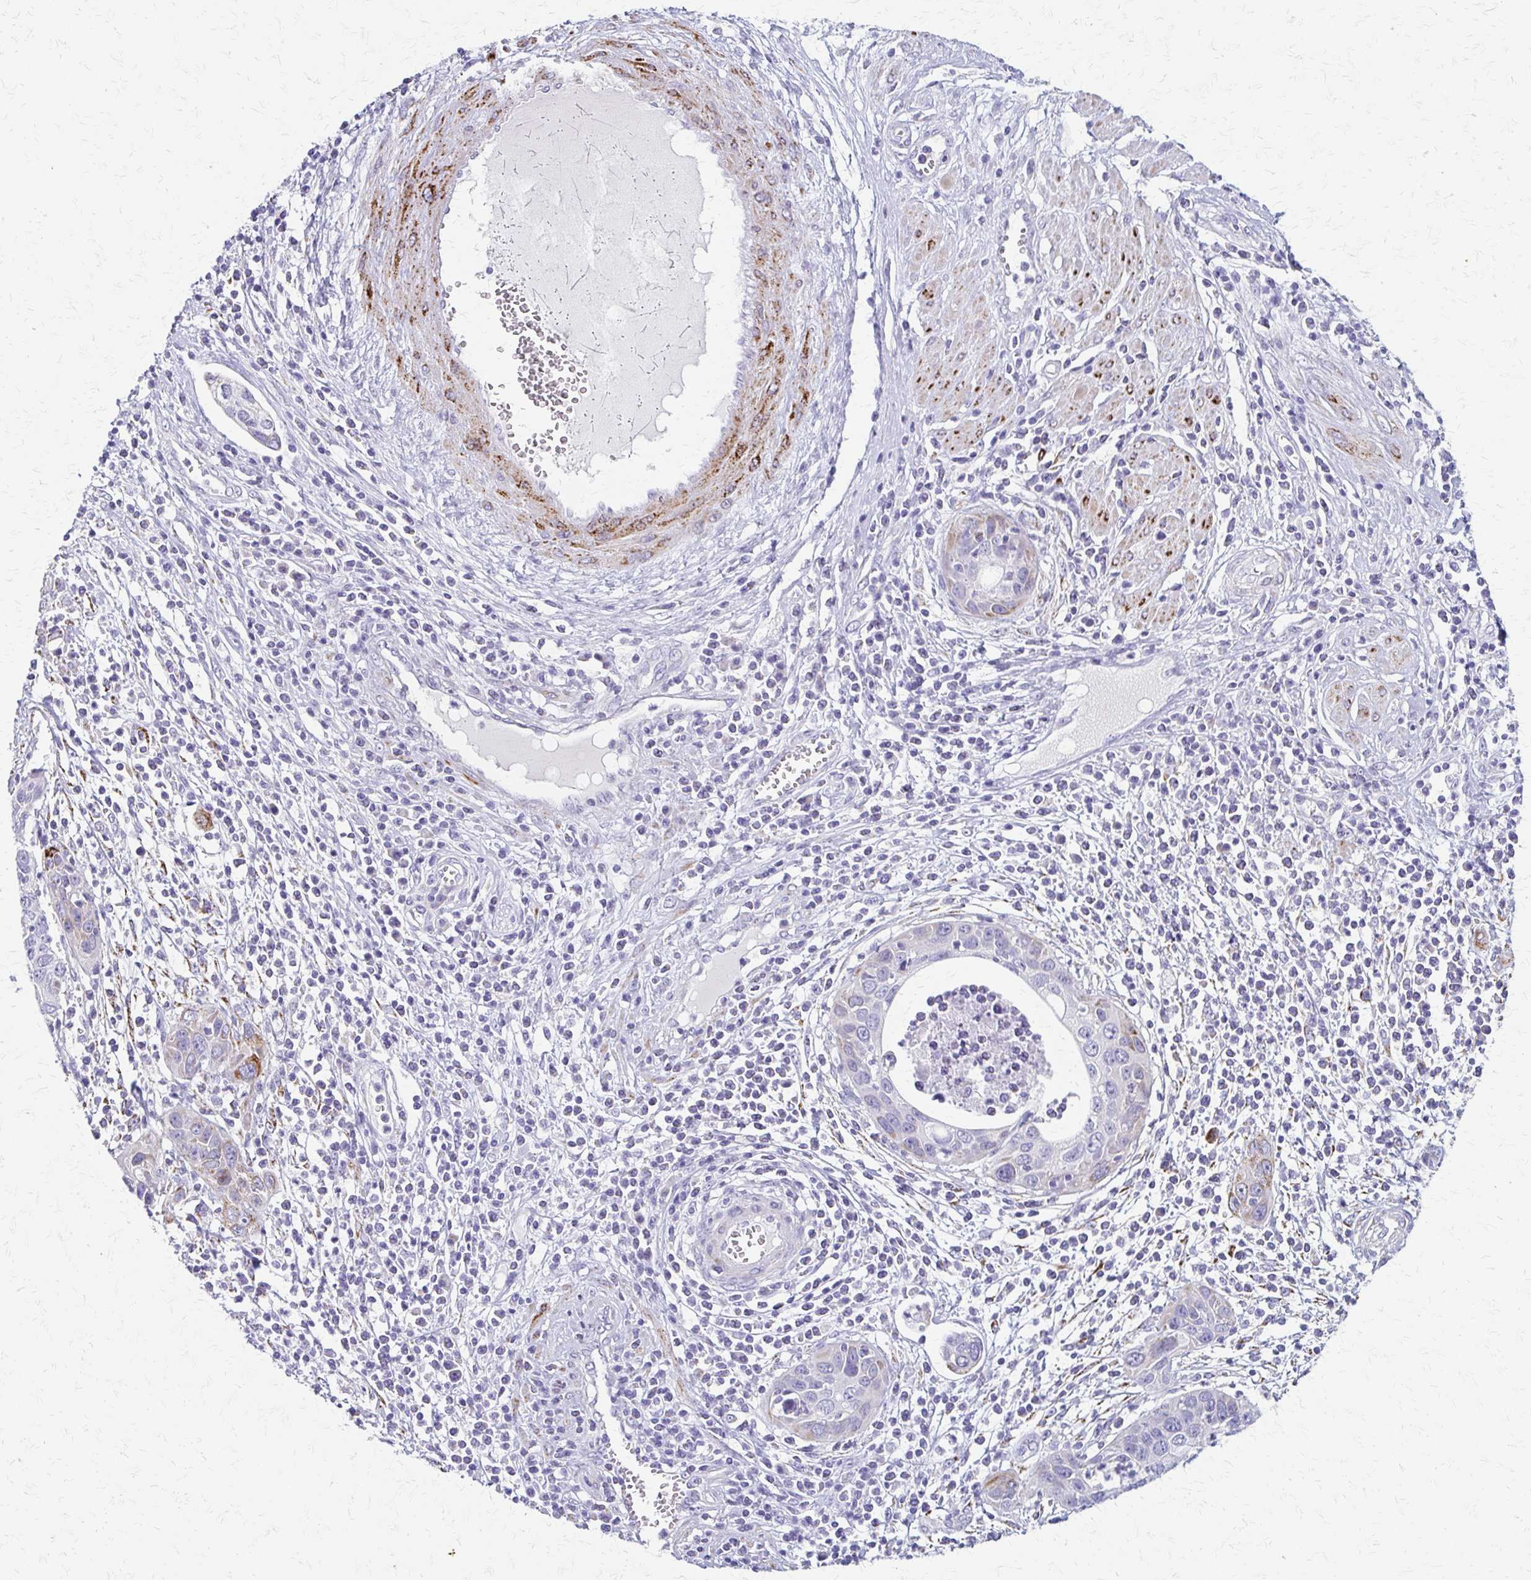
{"staining": {"intensity": "moderate", "quantity": "<25%", "location": "cytoplasmic/membranous"}, "tissue": "cervical cancer", "cell_type": "Tumor cells", "image_type": "cancer", "snomed": [{"axis": "morphology", "description": "Squamous cell carcinoma, NOS"}, {"axis": "topography", "description": "Cervix"}], "caption": "Immunohistochemical staining of human squamous cell carcinoma (cervical) reveals low levels of moderate cytoplasmic/membranous staining in about <25% of tumor cells.", "gene": "ZSCAN5B", "patient": {"sex": "female", "age": 36}}